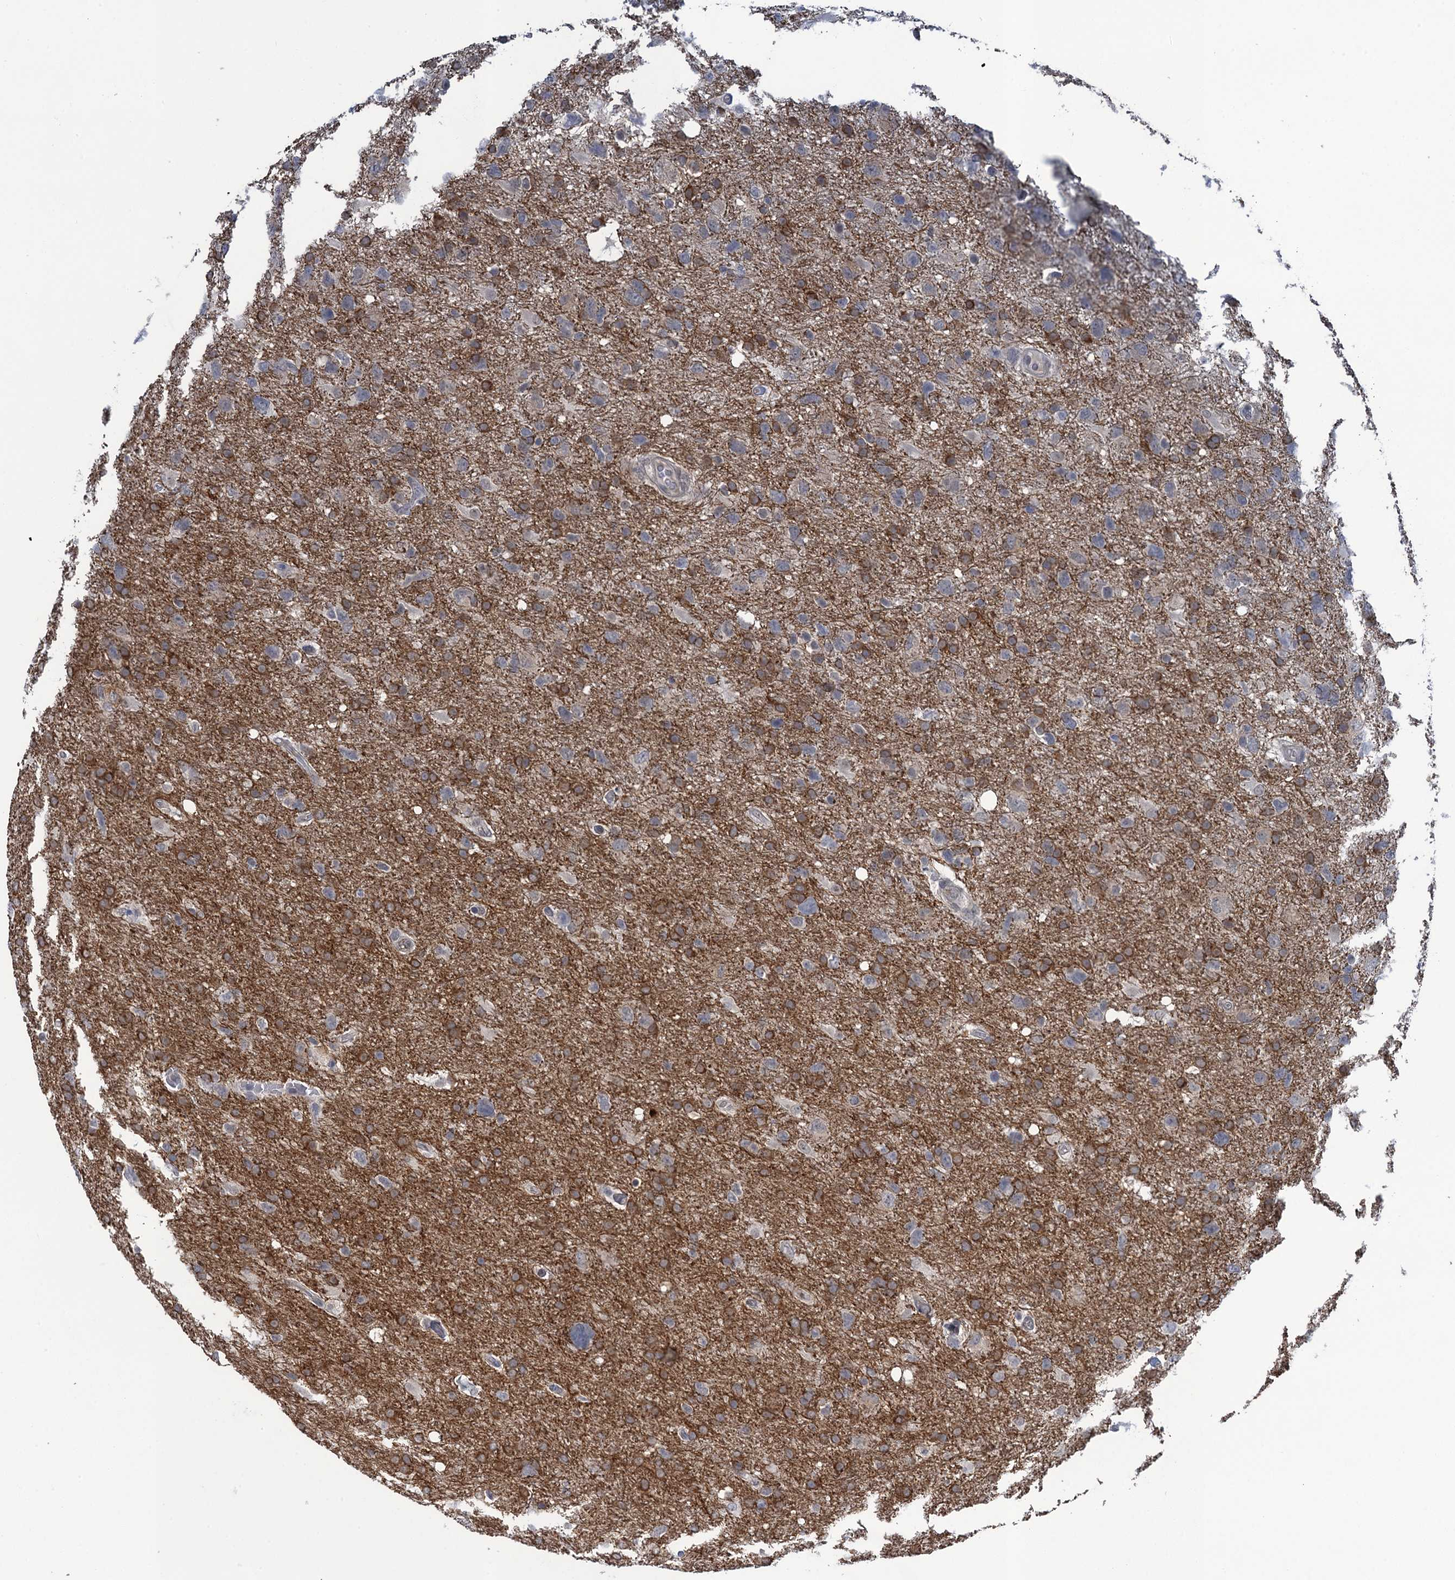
{"staining": {"intensity": "moderate", "quantity": "25%-75%", "location": "cytoplasmic/membranous"}, "tissue": "glioma", "cell_type": "Tumor cells", "image_type": "cancer", "snomed": [{"axis": "morphology", "description": "Glioma, malignant, High grade"}, {"axis": "topography", "description": "Brain"}], "caption": "About 25%-75% of tumor cells in human glioma display moderate cytoplasmic/membranous protein staining as visualized by brown immunohistochemical staining.", "gene": "MRFAP1", "patient": {"sex": "male", "age": 61}}